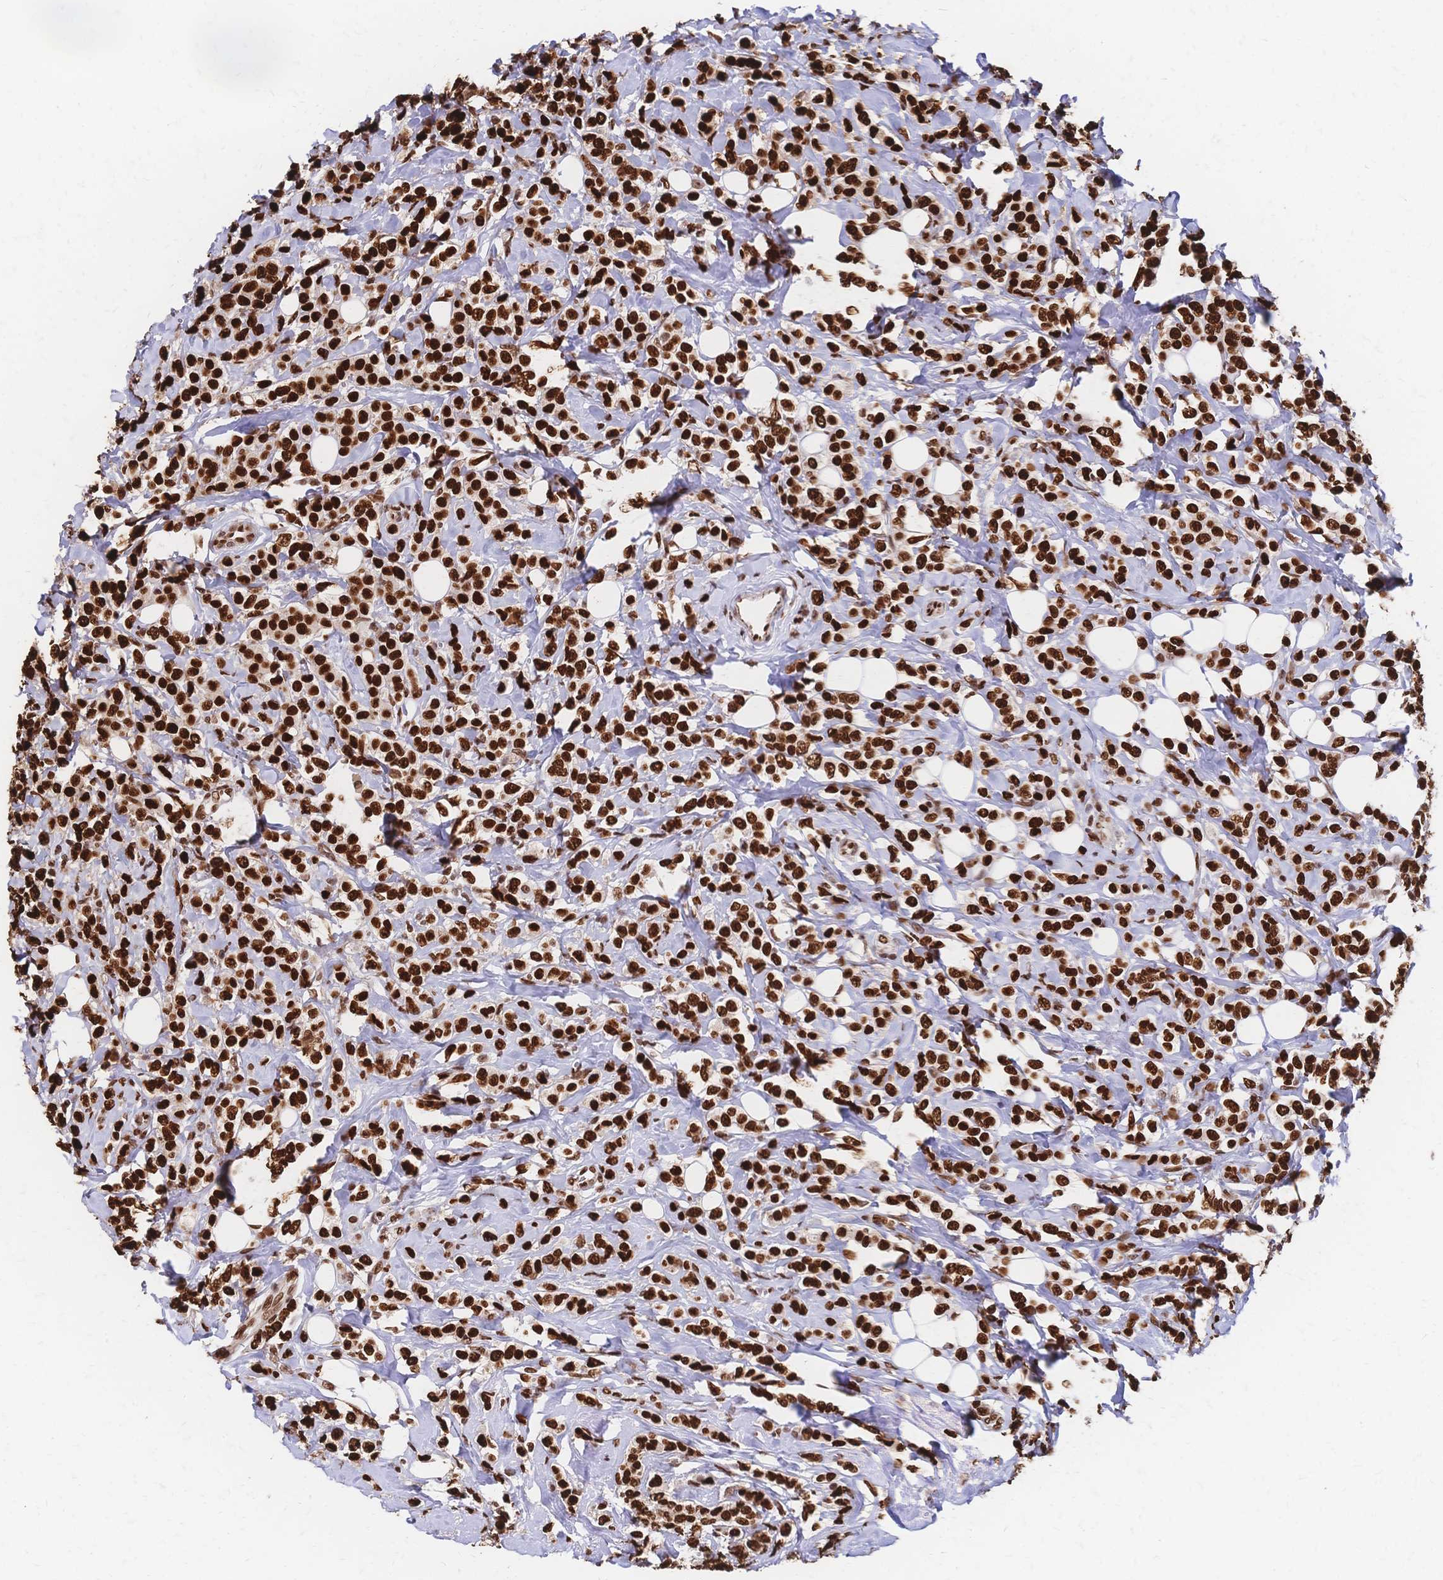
{"staining": {"intensity": "strong", "quantity": ">75%", "location": "nuclear"}, "tissue": "breast cancer", "cell_type": "Tumor cells", "image_type": "cancer", "snomed": [{"axis": "morphology", "description": "Lobular carcinoma"}, {"axis": "topography", "description": "Breast"}], "caption": "IHC of breast lobular carcinoma displays high levels of strong nuclear positivity in about >75% of tumor cells.", "gene": "HDGF", "patient": {"sex": "female", "age": 49}}